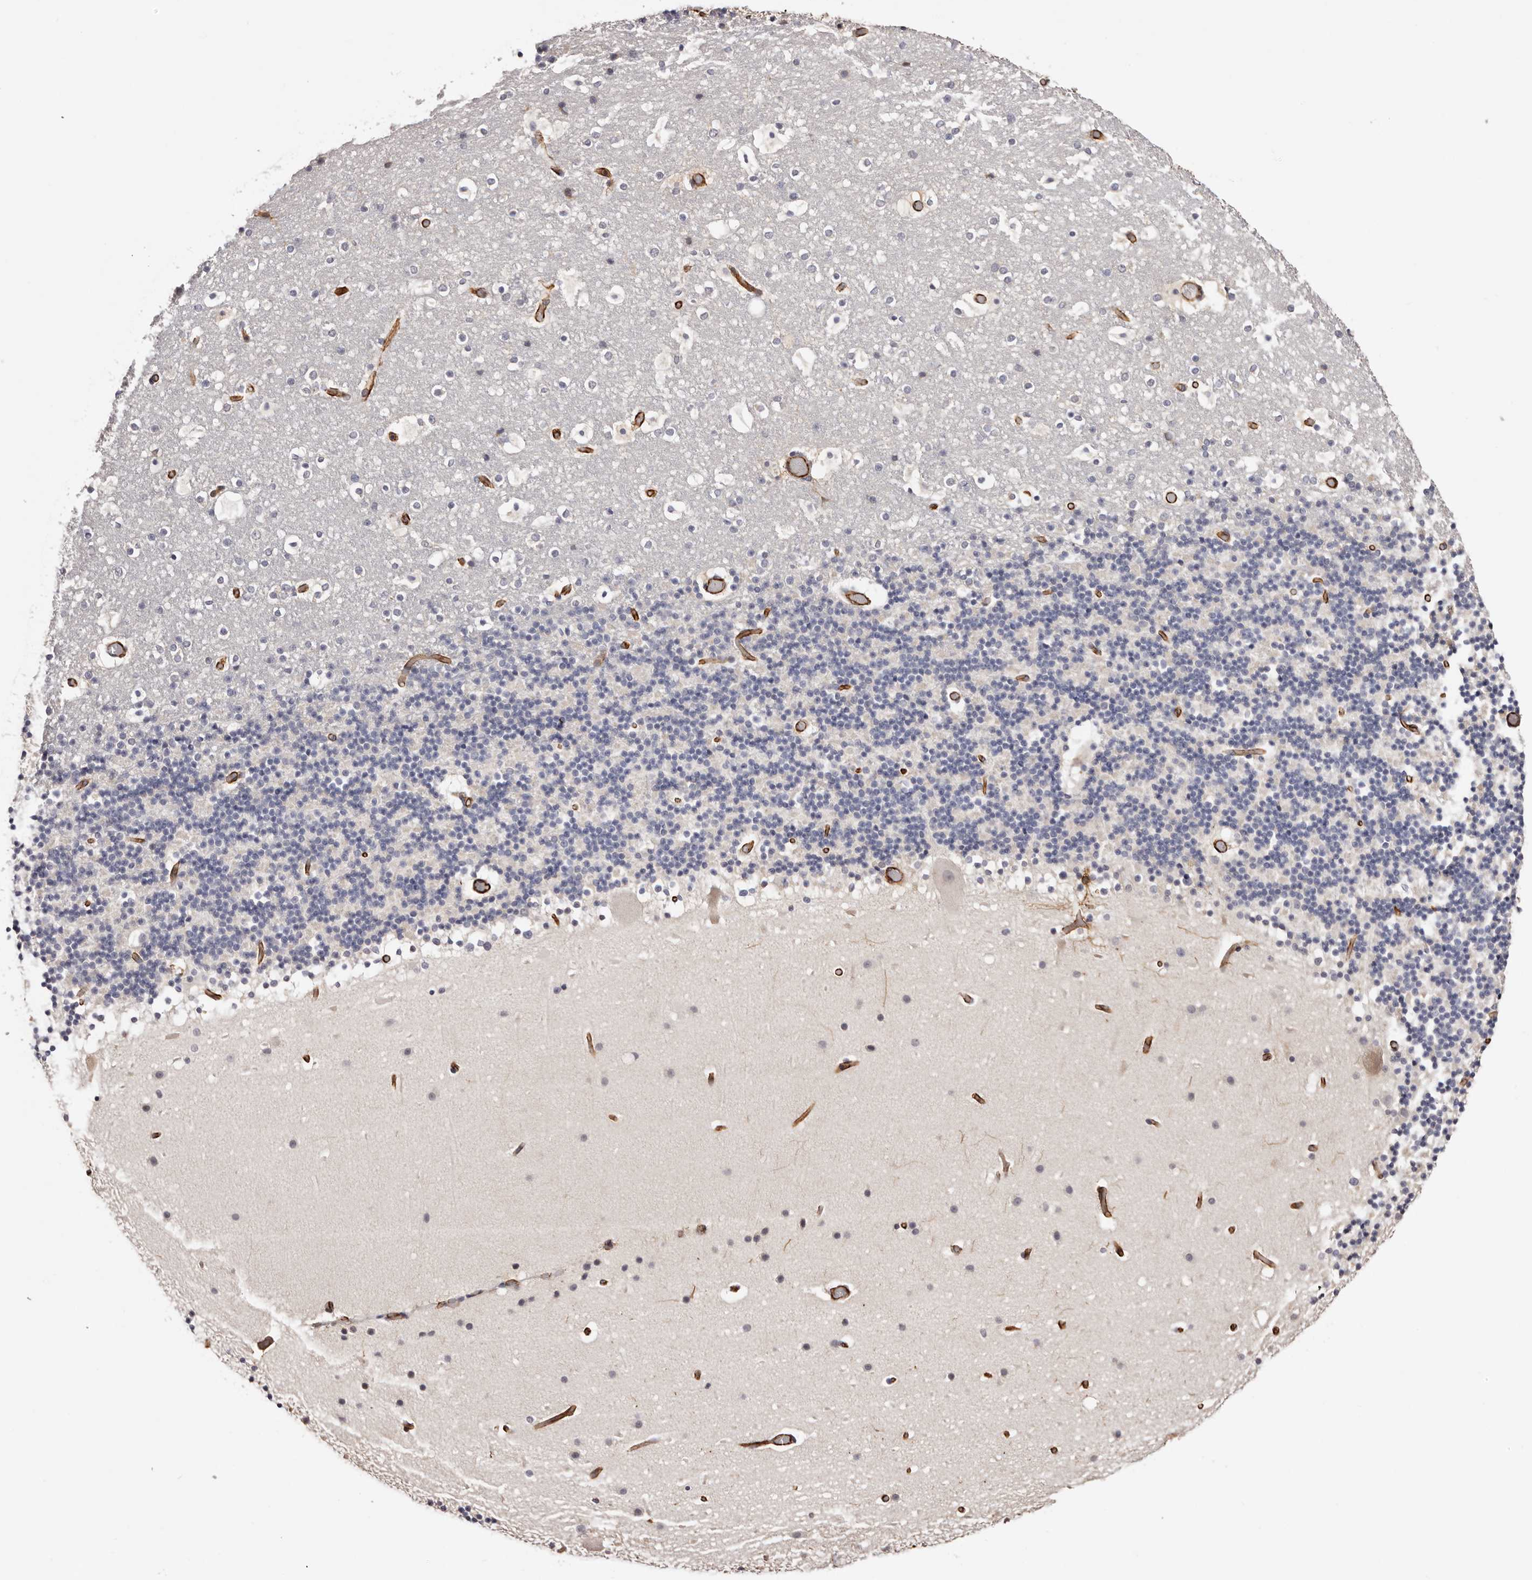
{"staining": {"intensity": "negative", "quantity": "none", "location": "none"}, "tissue": "cerebellum", "cell_type": "Cells in granular layer", "image_type": "normal", "snomed": [{"axis": "morphology", "description": "Normal tissue, NOS"}, {"axis": "topography", "description": "Cerebellum"}], "caption": "DAB immunohistochemical staining of benign cerebellum demonstrates no significant staining in cells in granular layer.", "gene": "ZNF557", "patient": {"sex": "male", "age": 57}}